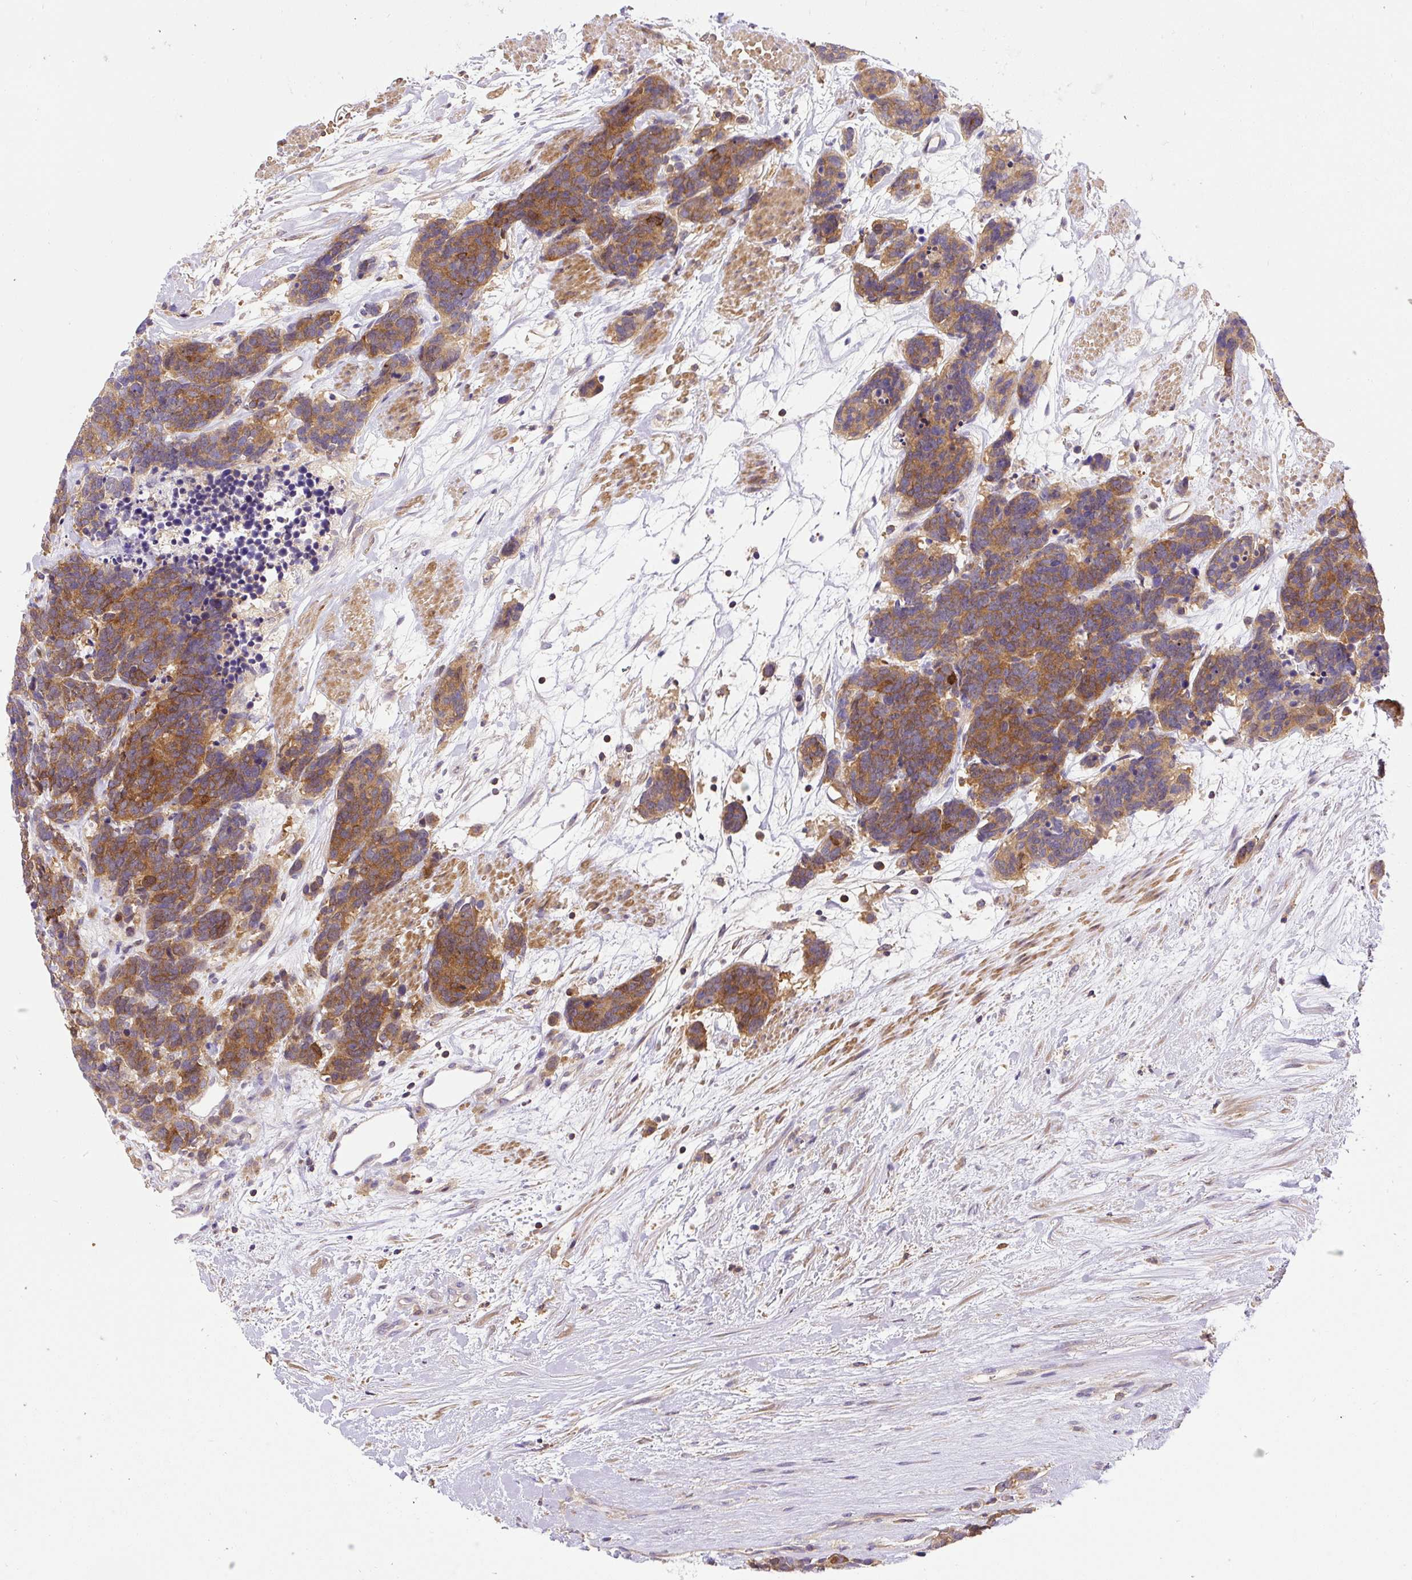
{"staining": {"intensity": "moderate", "quantity": ">75%", "location": "cytoplasmic/membranous"}, "tissue": "carcinoid", "cell_type": "Tumor cells", "image_type": "cancer", "snomed": [{"axis": "morphology", "description": "Carcinoma, NOS"}, {"axis": "morphology", "description": "Carcinoid, malignant, NOS"}, {"axis": "topography", "description": "Prostate"}], "caption": "Carcinoma tissue shows moderate cytoplasmic/membranous expression in about >75% of tumor cells (DAB = brown stain, brightfield microscopy at high magnification).", "gene": "CCDC28A", "patient": {"sex": "male", "age": 57}}